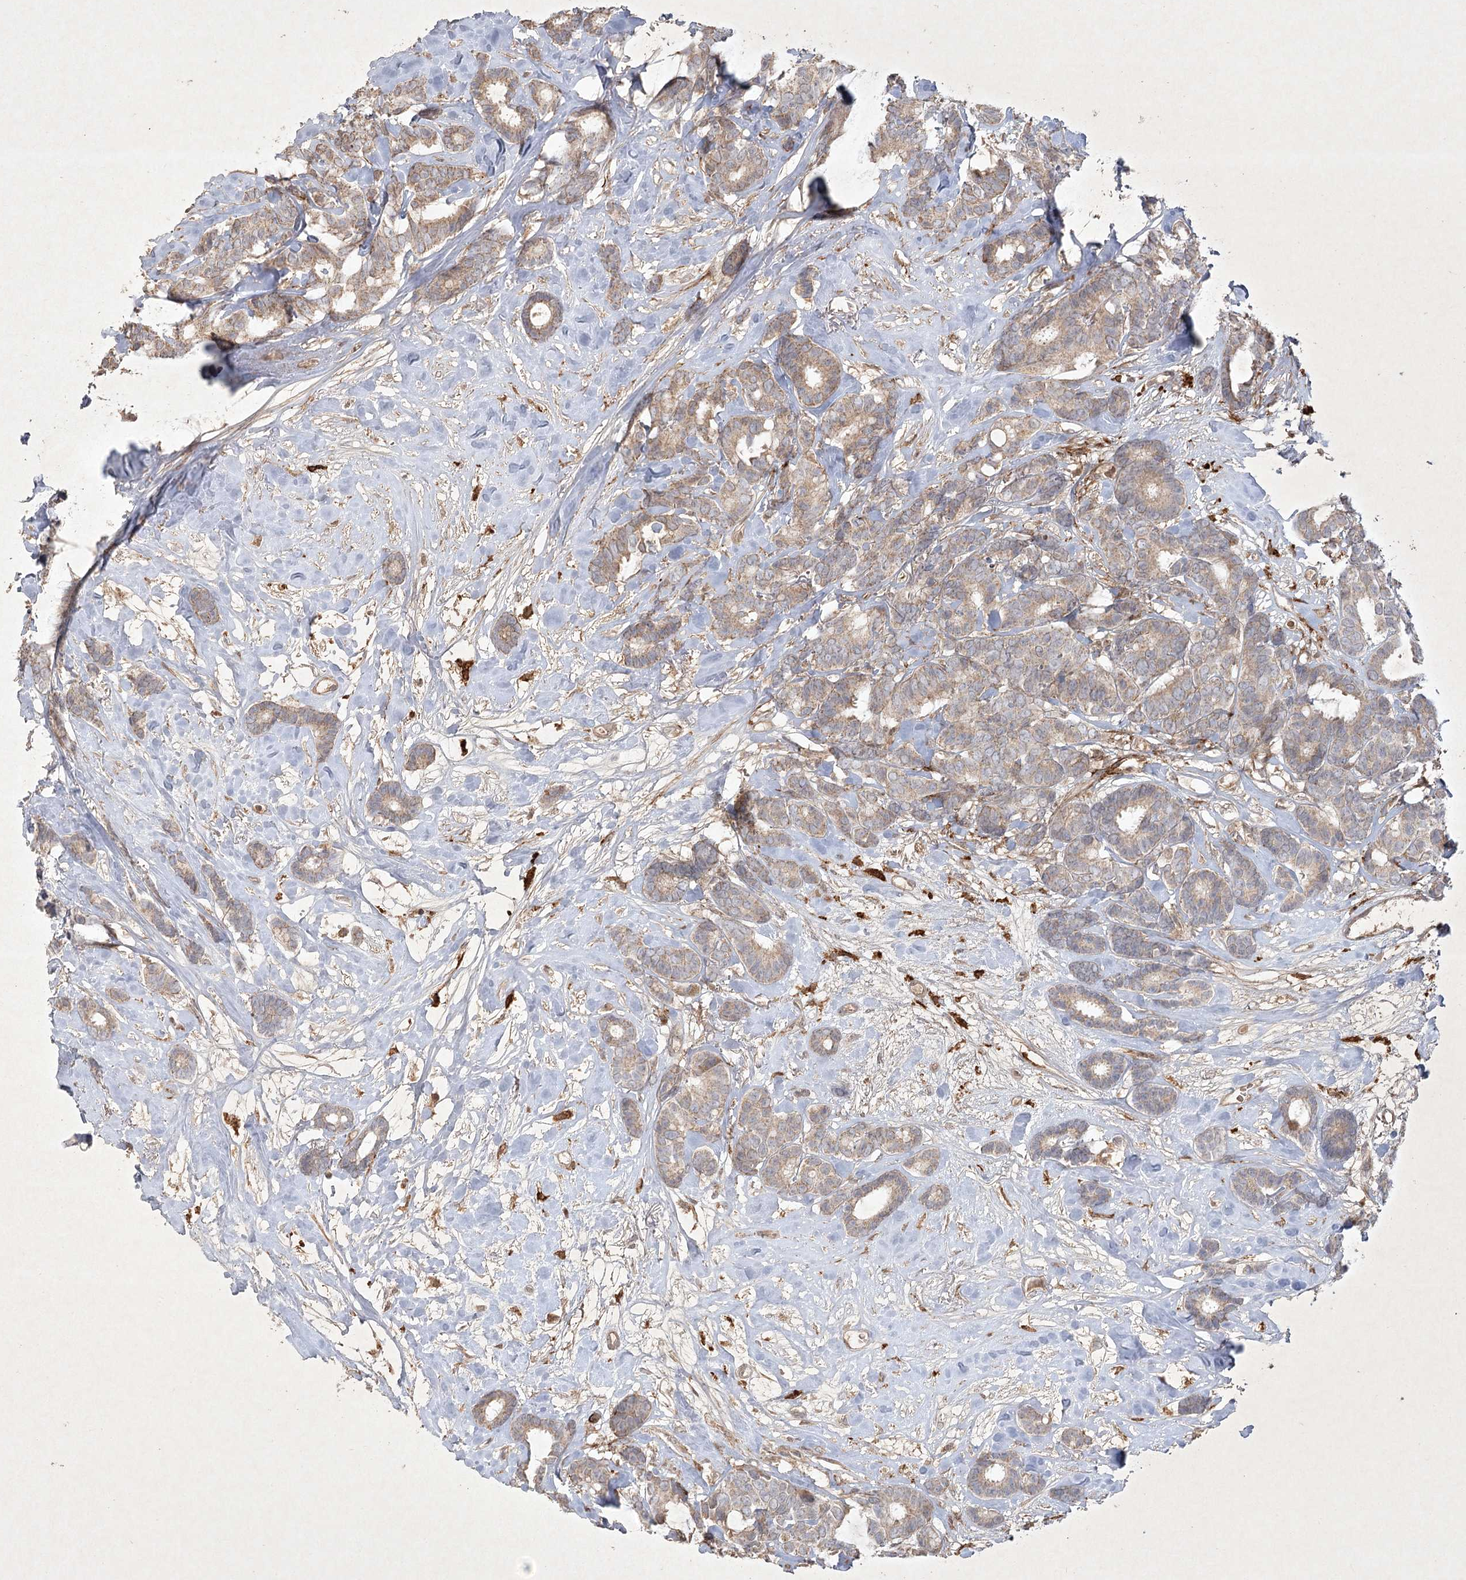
{"staining": {"intensity": "weak", "quantity": "25%-75%", "location": "cytoplasmic/membranous"}, "tissue": "breast cancer", "cell_type": "Tumor cells", "image_type": "cancer", "snomed": [{"axis": "morphology", "description": "Duct carcinoma"}, {"axis": "topography", "description": "Breast"}], "caption": "Human breast cancer stained with a brown dye demonstrates weak cytoplasmic/membranous positive positivity in approximately 25%-75% of tumor cells.", "gene": "KBTBD4", "patient": {"sex": "female", "age": 87}}